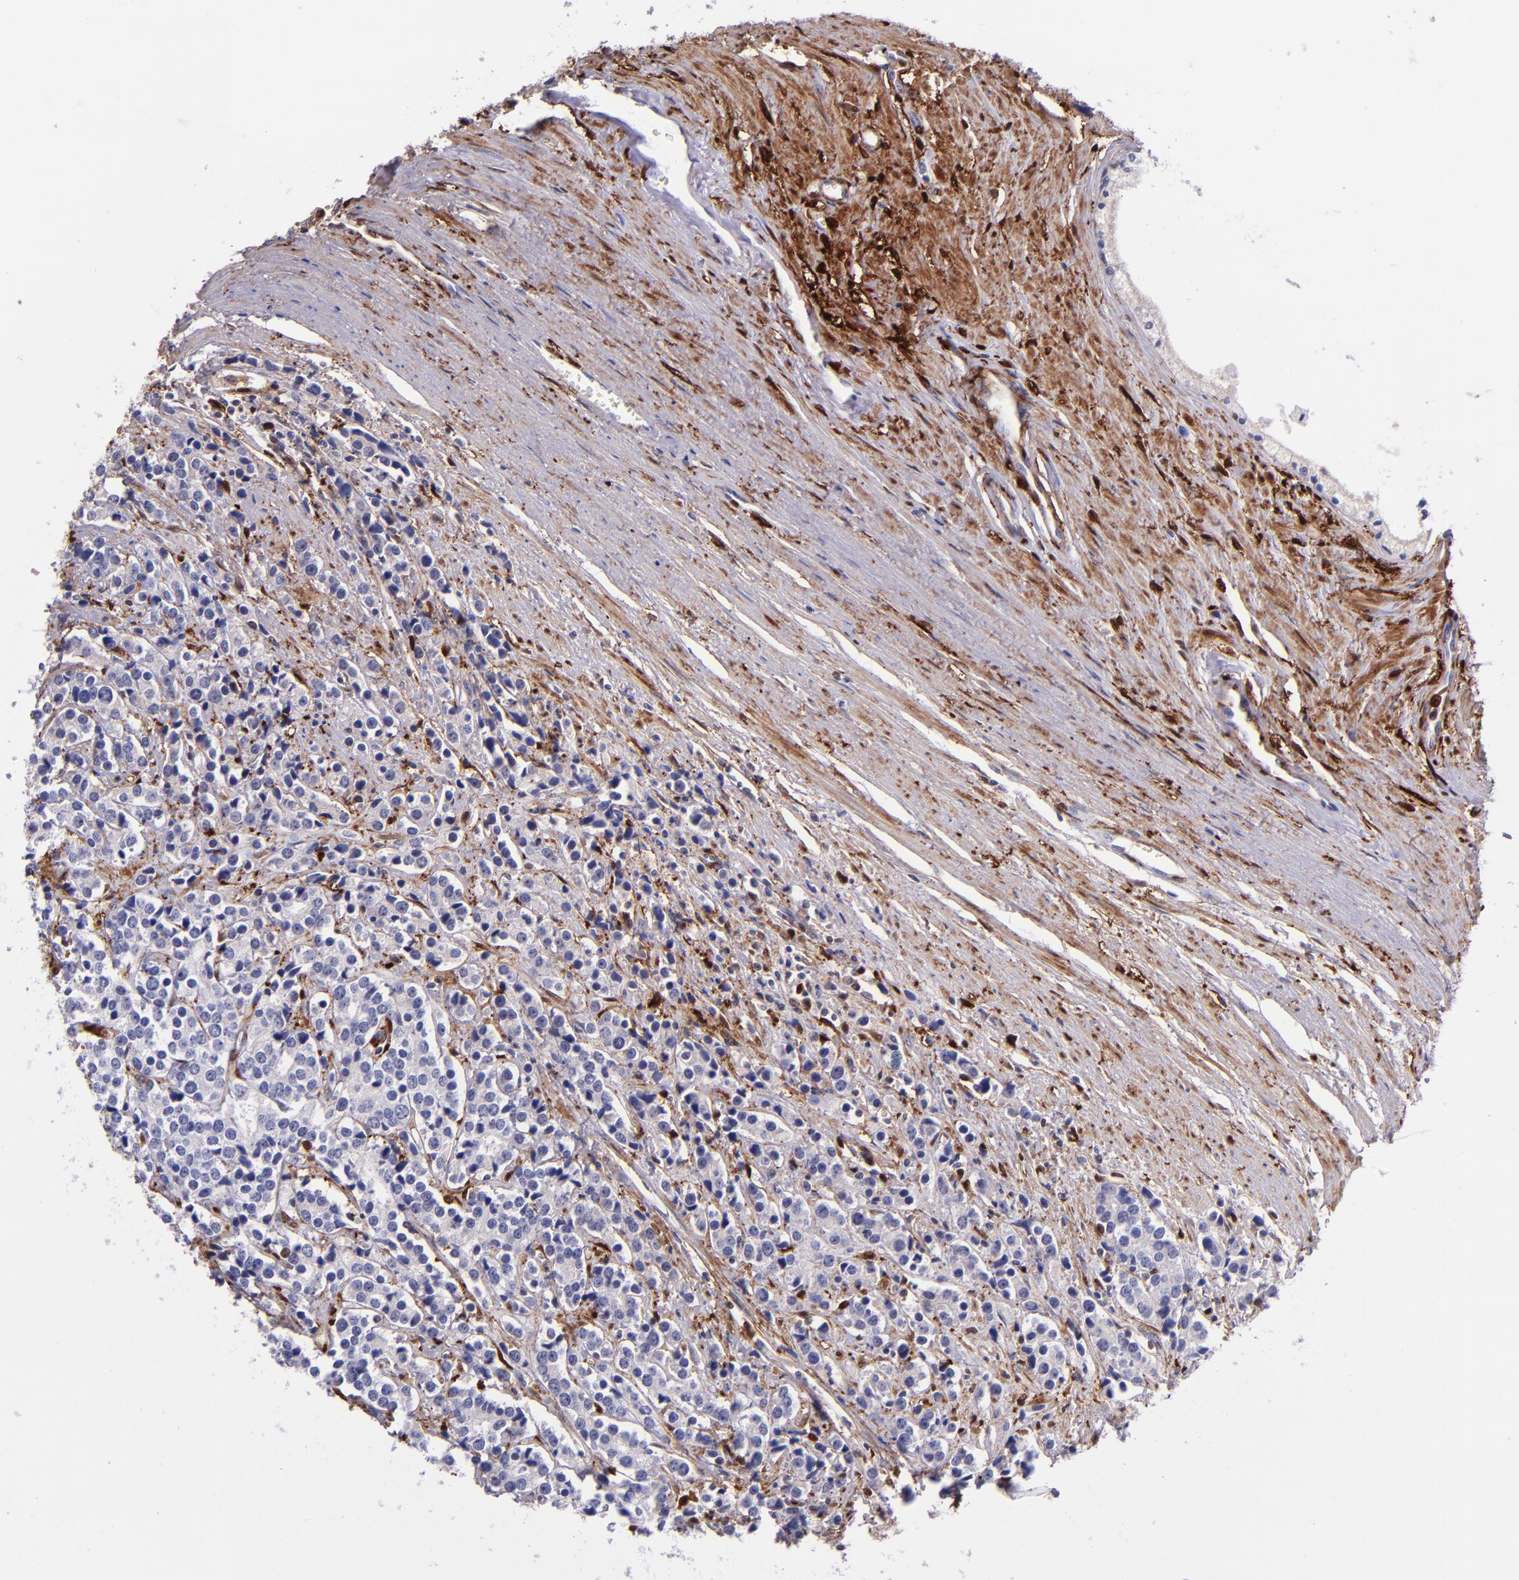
{"staining": {"intensity": "negative", "quantity": "none", "location": "none"}, "tissue": "prostate cancer", "cell_type": "Tumor cells", "image_type": "cancer", "snomed": [{"axis": "morphology", "description": "Adenocarcinoma, High grade"}, {"axis": "topography", "description": "Prostate"}], "caption": "Tumor cells are negative for brown protein staining in prostate cancer (high-grade adenocarcinoma).", "gene": "LGALS1", "patient": {"sex": "male", "age": 71}}